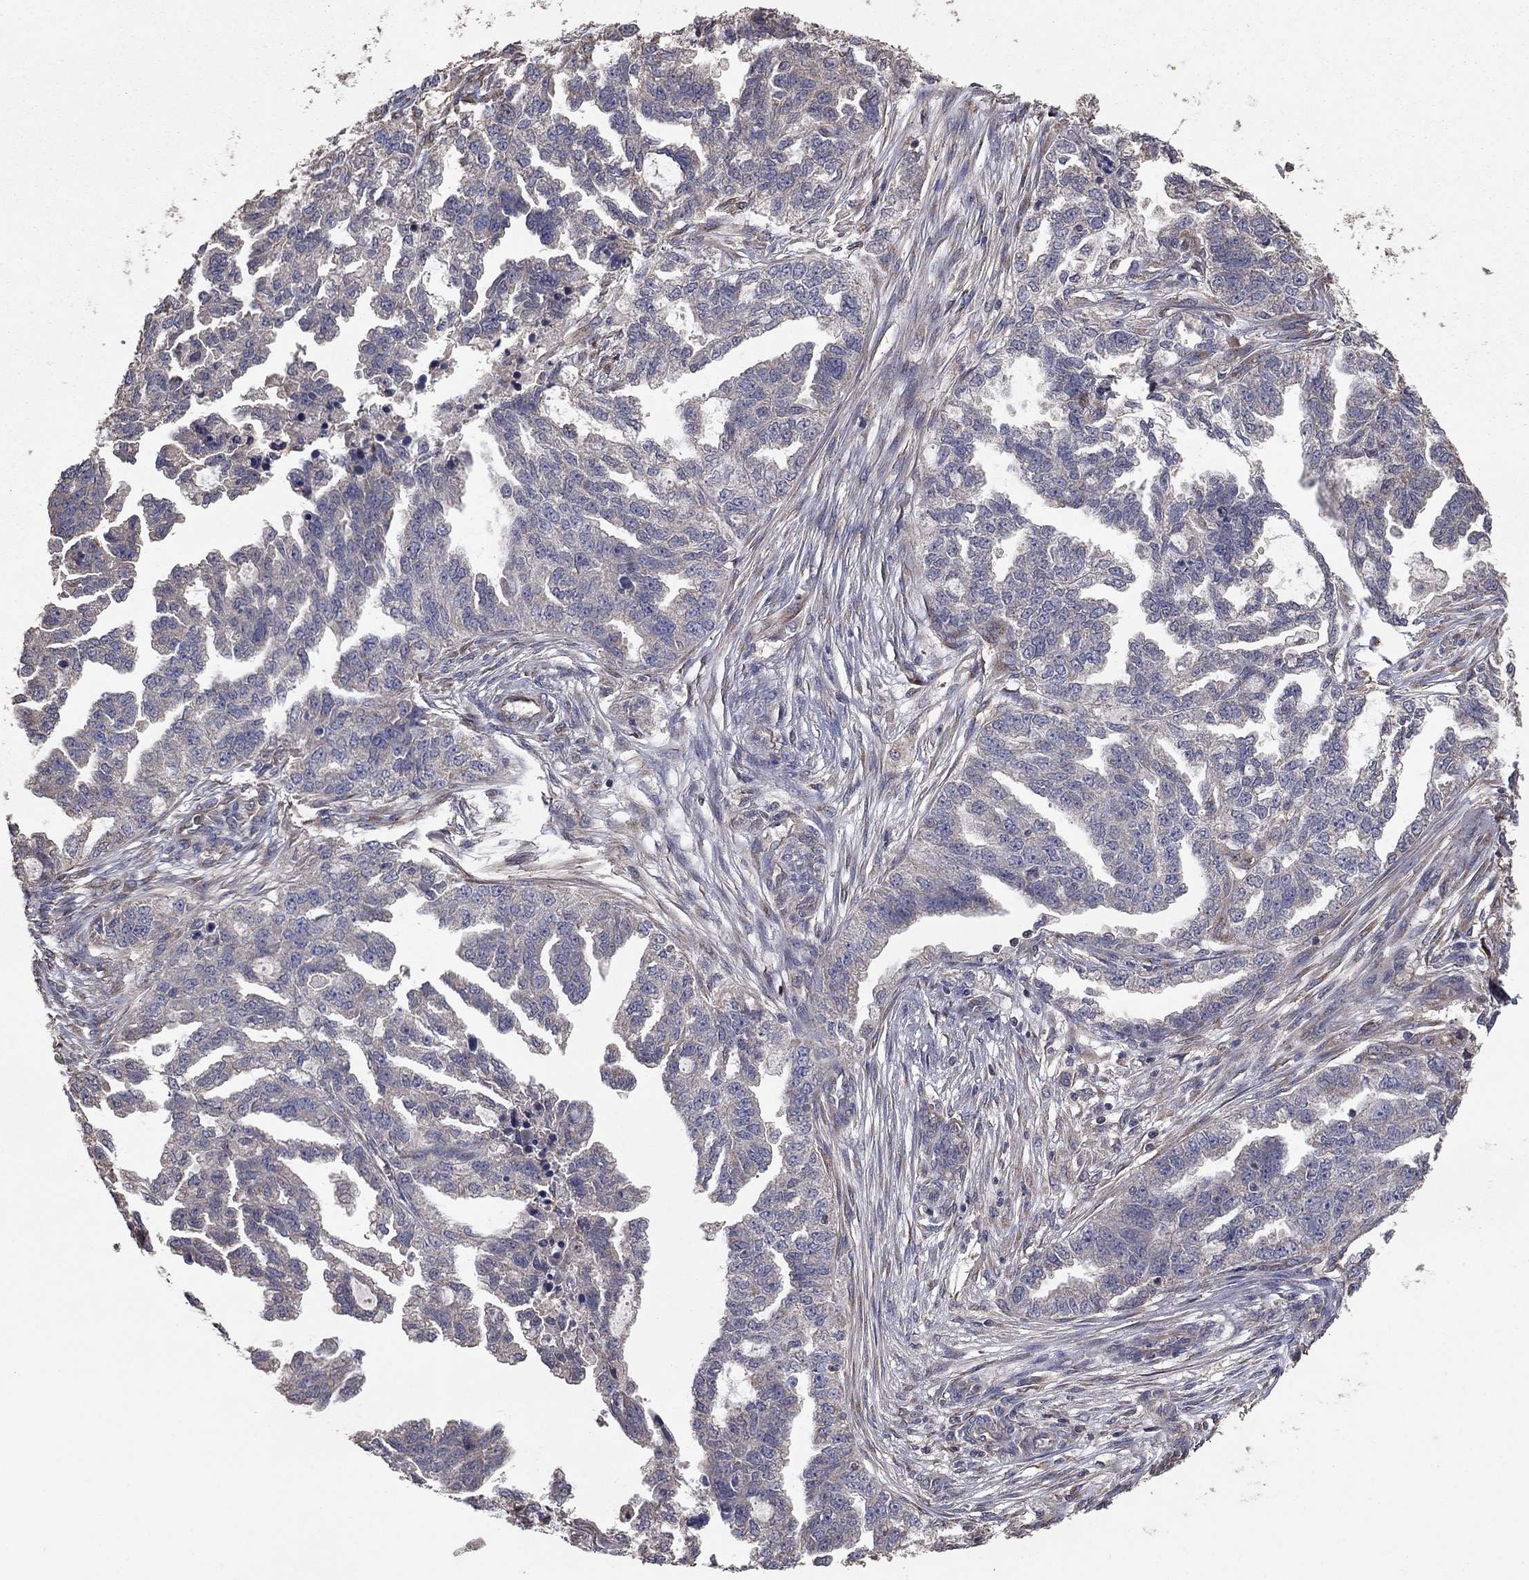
{"staining": {"intensity": "negative", "quantity": "none", "location": "none"}, "tissue": "ovarian cancer", "cell_type": "Tumor cells", "image_type": "cancer", "snomed": [{"axis": "morphology", "description": "Cystadenocarcinoma, serous, NOS"}, {"axis": "topography", "description": "Ovary"}], "caption": "Ovarian cancer (serous cystadenocarcinoma) was stained to show a protein in brown. There is no significant expression in tumor cells.", "gene": "FLT4", "patient": {"sex": "female", "age": 51}}